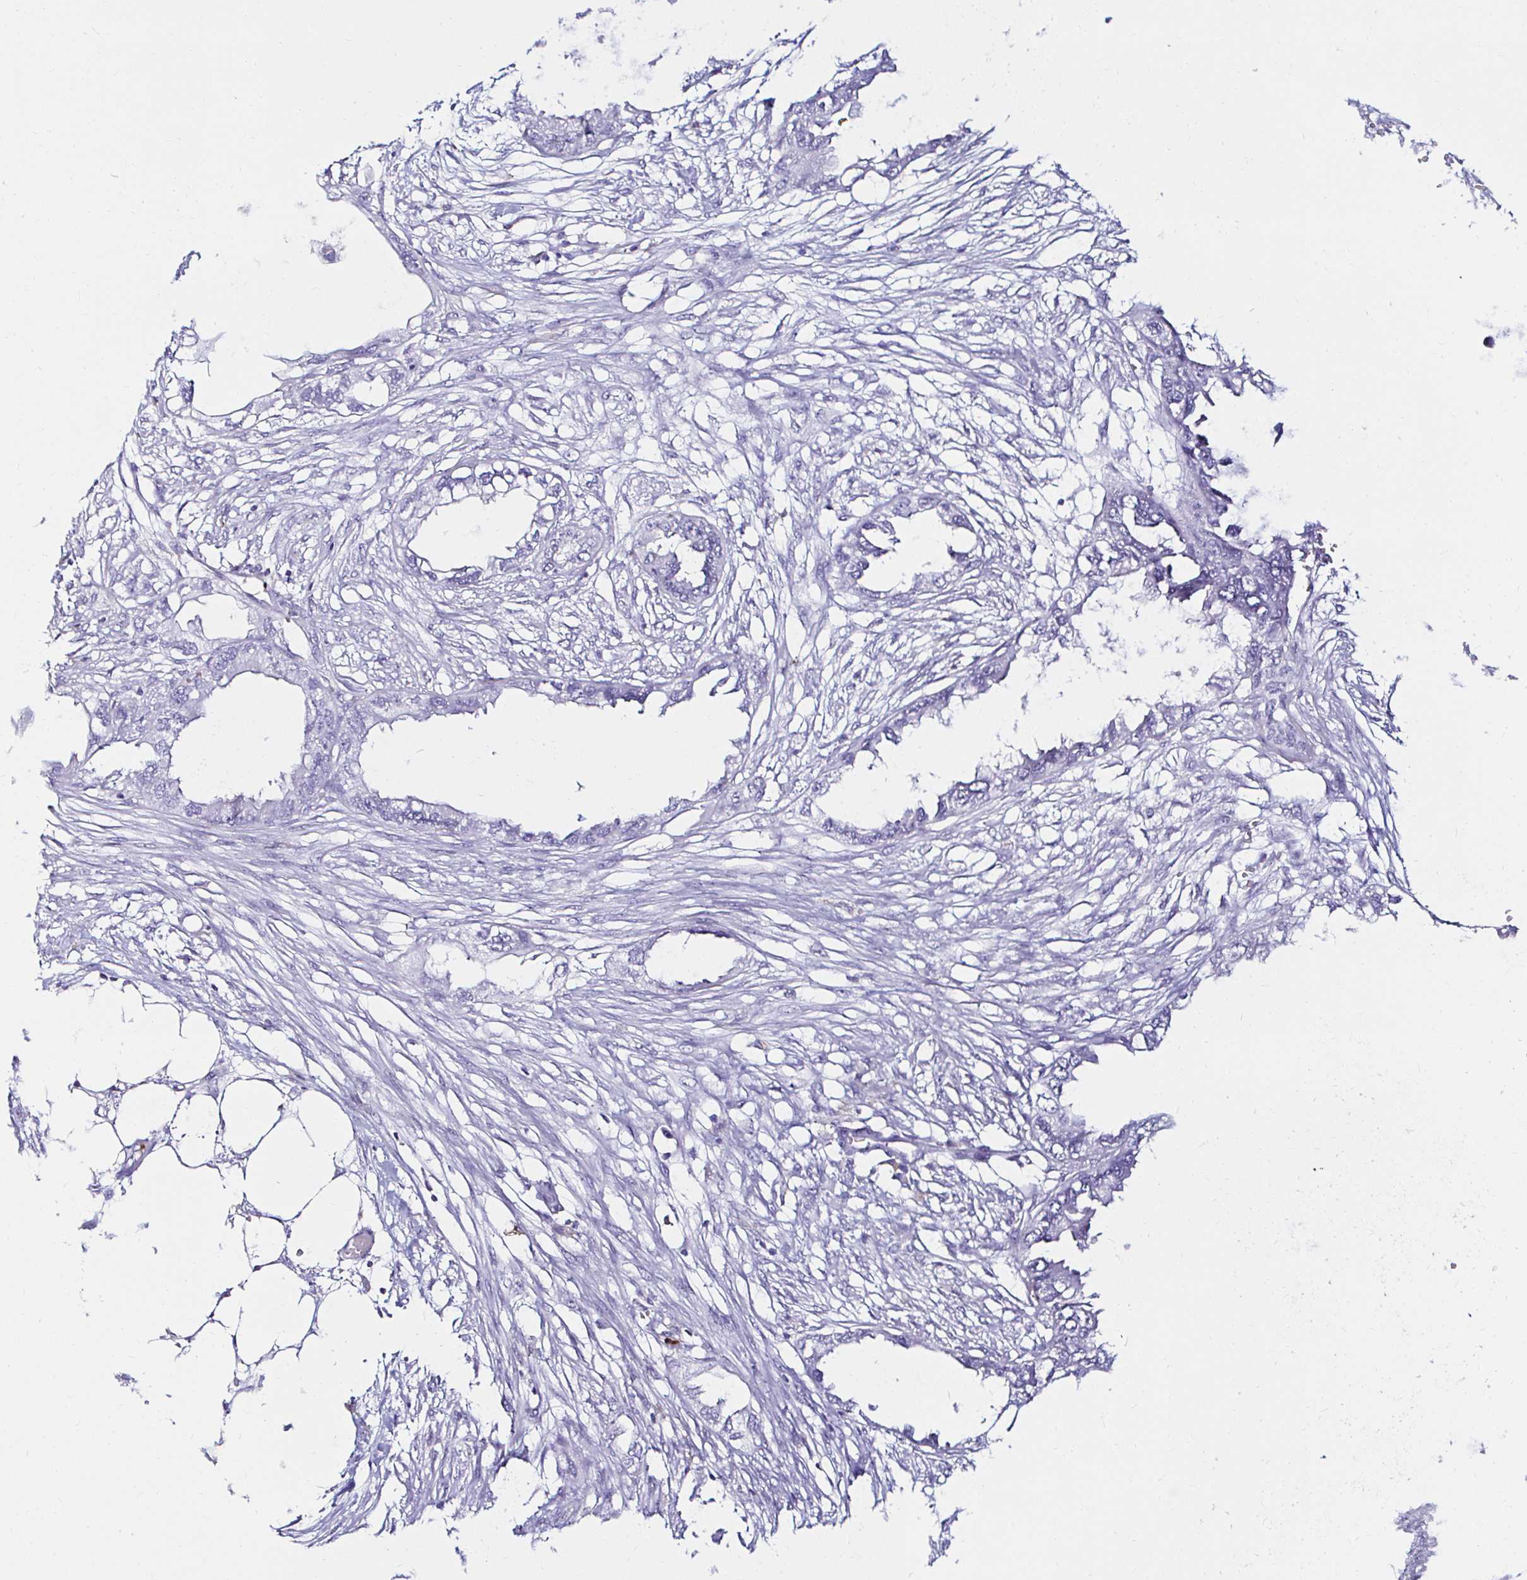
{"staining": {"intensity": "negative", "quantity": "none", "location": "none"}, "tissue": "endometrial cancer", "cell_type": "Tumor cells", "image_type": "cancer", "snomed": [{"axis": "morphology", "description": "Adenocarcinoma, NOS"}, {"axis": "morphology", "description": "Adenocarcinoma, metastatic, NOS"}, {"axis": "topography", "description": "Adipose tissue"}, {"axis": "topography", "description": "Endometrium"}], "caption": "DAB (3,3'-diaminobenzidine) immunohistochemical staining of adenocarcinoma (endometrial) exhibits no significant staining in tumor cells.", "gene": "CYBB", "patient": {"sex": "female", "age": 67}}